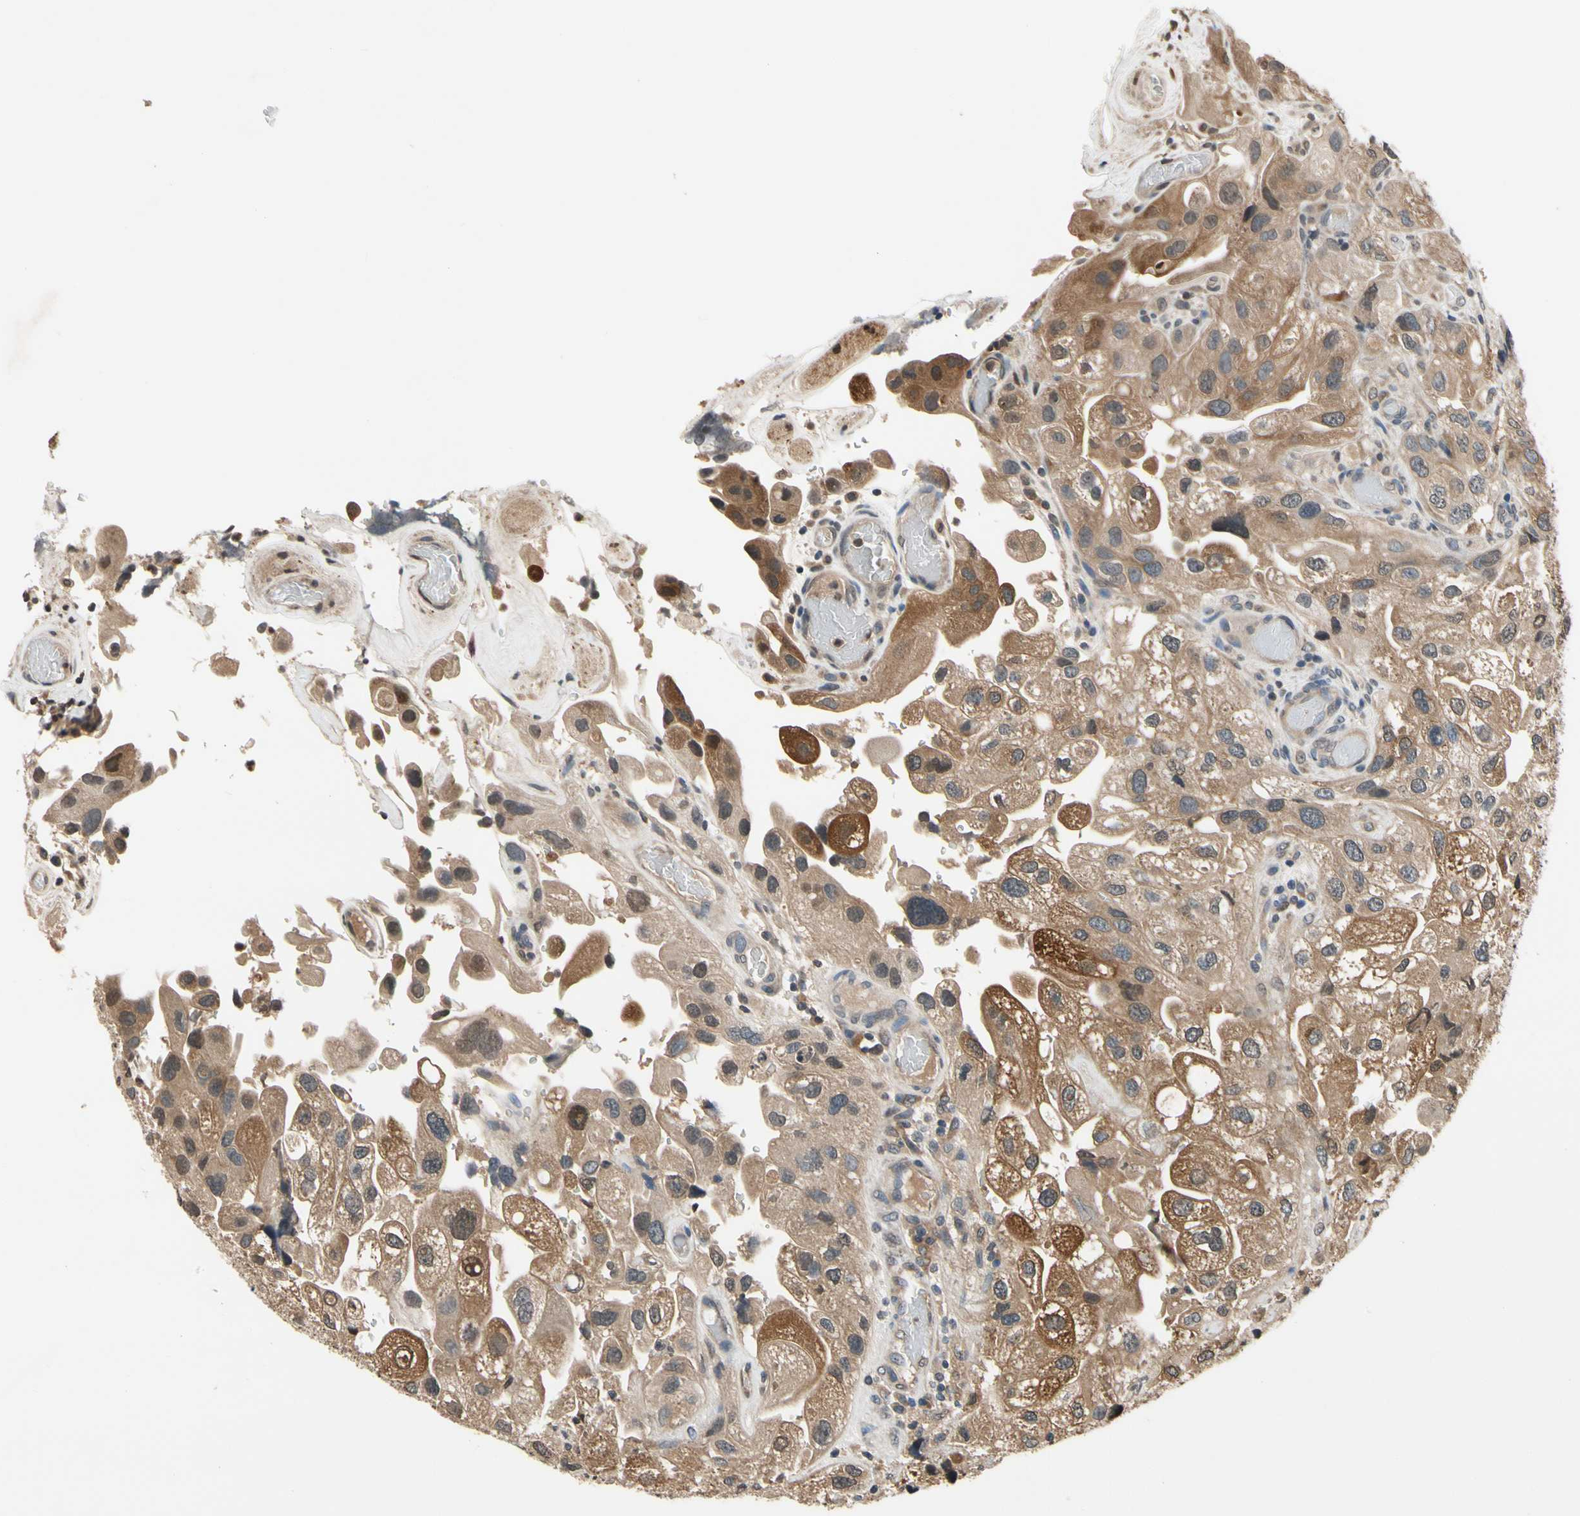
{"staining": {"intensity": "moderate", "quantity": ">75%", "location": "cytoplasmic/membranous"}, "tissue": "urothelial cancer", "cell_type": "Tumor cells", "image_type": "cancer", "snomed": [{"axis": "morphology", "description": "Urothelial carcinoma, High grade"}, {"axis": "topography", "description": "Urinary bladder"}], "caption": "Moderate cytoplasmic/membranous protein expression is present in about >75% of tumor cells in urothelial cancer. Ihc stains the protein in brown and the nuclei are stained blue.", "gene": "GCLC", "patient": {"sex": "female", "age": 64}}